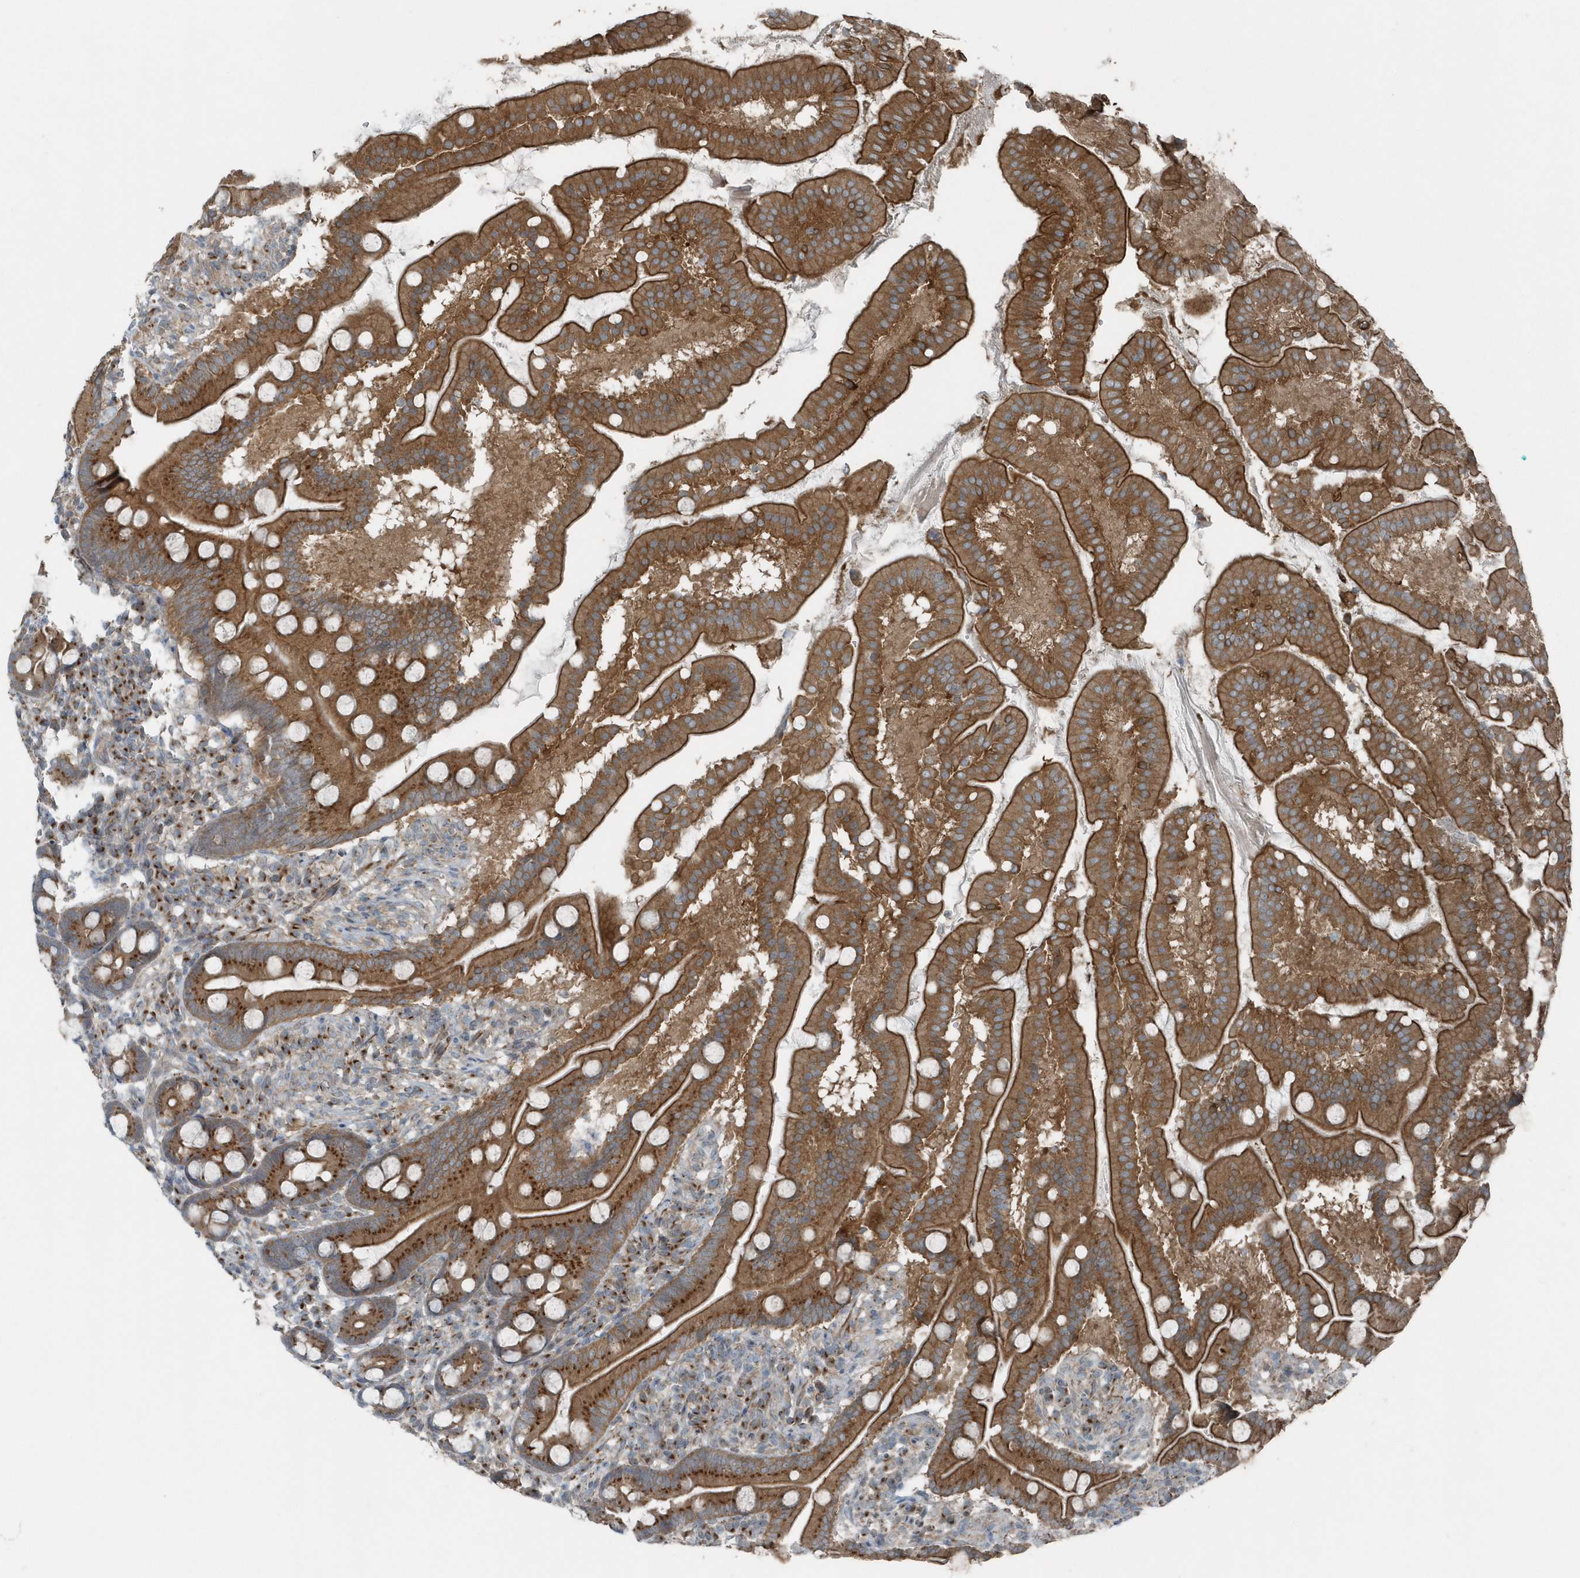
{"staining": {"intensity": "strong", "quantity": ">75%", "location": "cytoplasmic/membranous"}, "tissue": "duodenum", "cell_type": "Glandular cells", "image_type": "normal", "snomed": [{"axis": "morphology", "description": "Normal tissue, NOS"}, {"axis": "topography", "description": "Duodenum"}], "caption": "Glandular cells display high levels of strong cytoplasmic/membranous positivity in approximately >75% of cells in benign human duodenum.", "gene": "GCC2", "patient": {"sex": "male", "age": 50}}